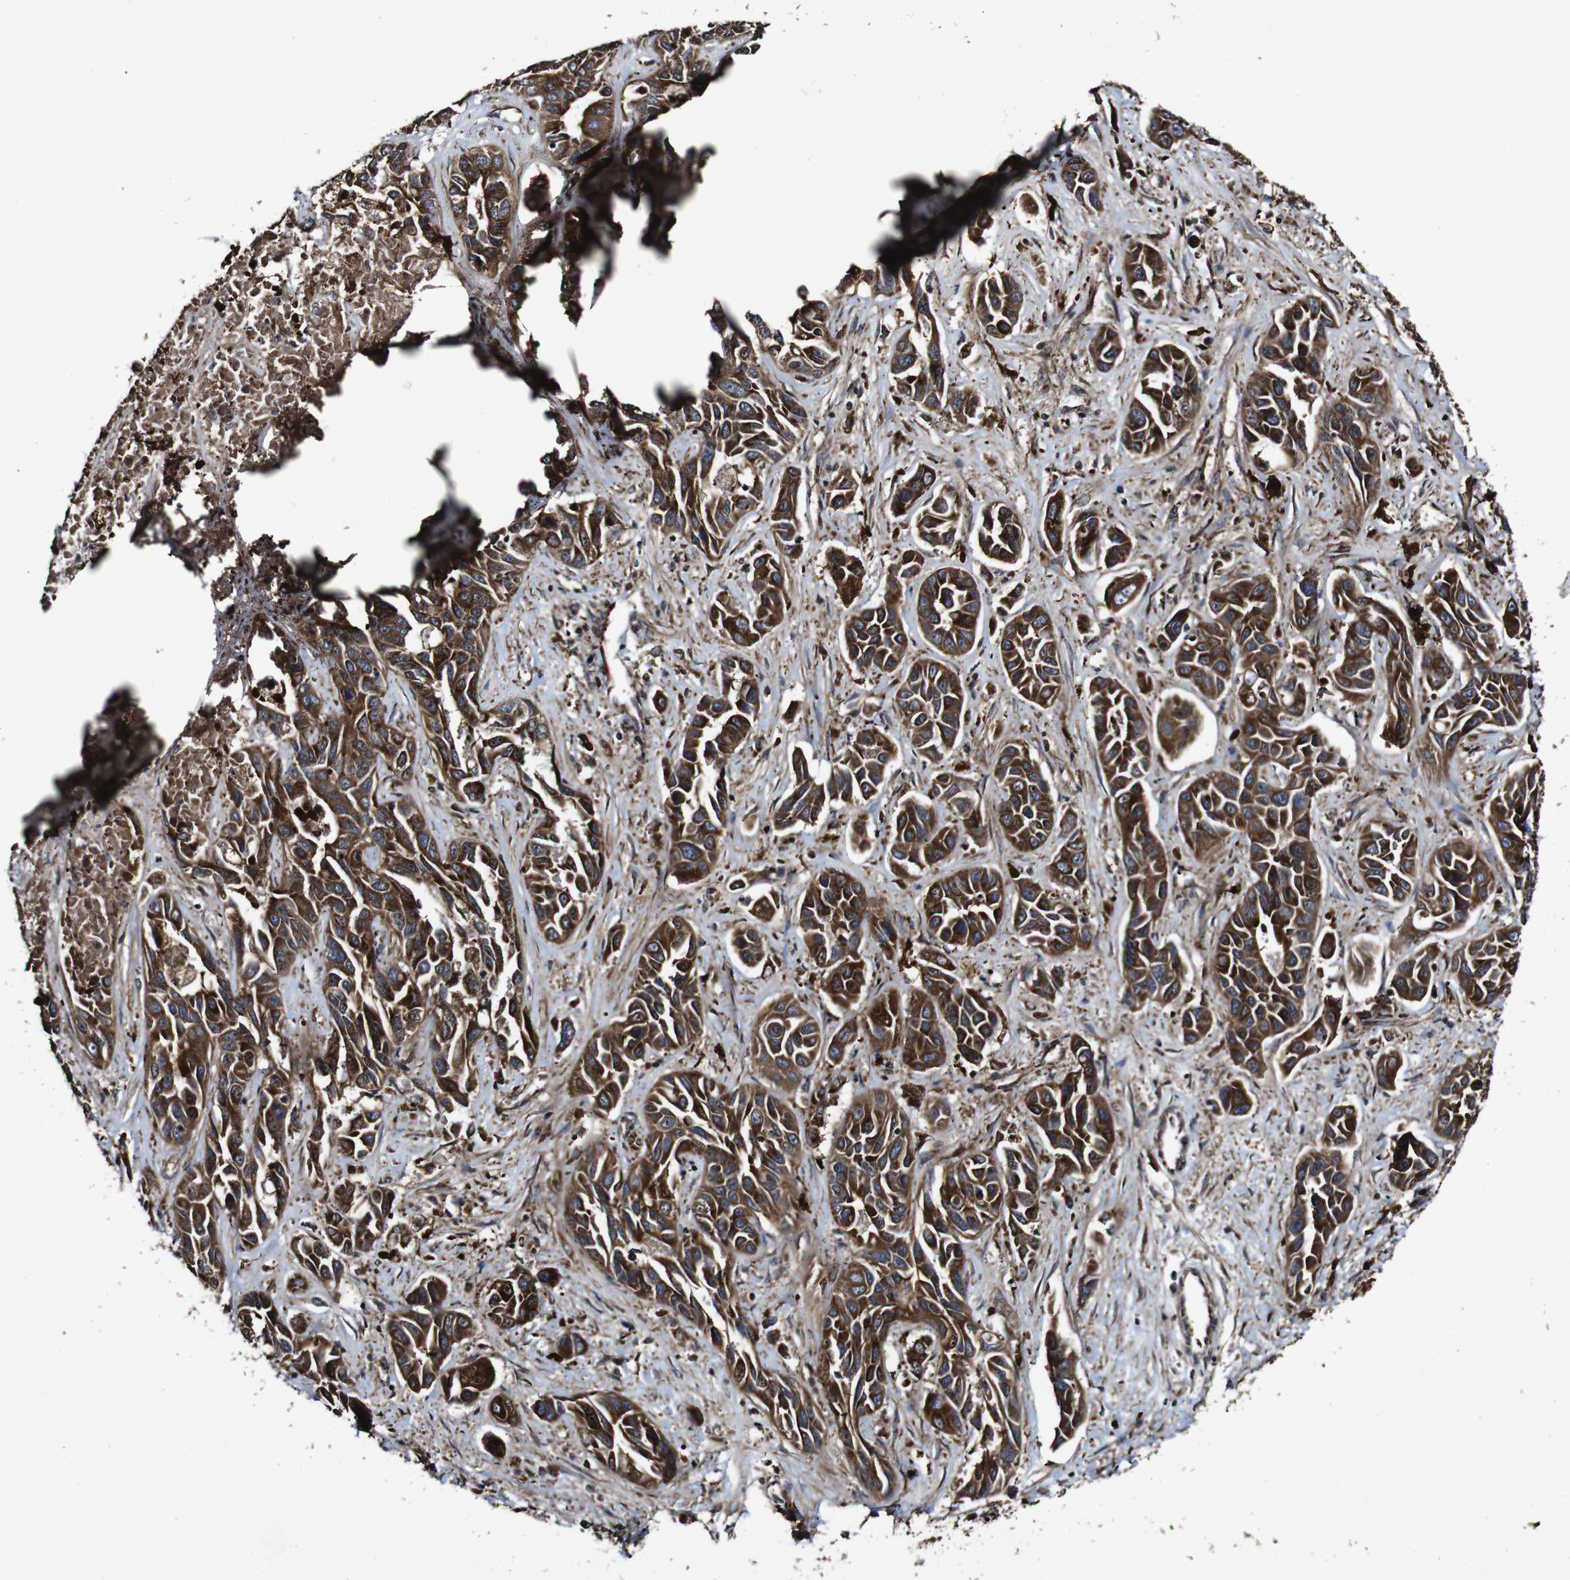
{"staining": {"intensity": "strong", "quantity": ">75%", "location": "cytoplasmic/membranous"}, "tissue": "liver cancer", "cell_type": "Tumor cells", "image_type": "cancer", "snomed": [{"axis": "morphology", "description": "Cholangiocarcinoma"}, {"axis": "topography", "description": "Liver"}], "caption": "Protein analysis of liver cancer (cholangiocarcinoma) tissue exhibits strong cytoplasmic/membranous positivity in approximately >75% of tumor cells. The staining was performed using DAB to visualize the protein expression in brown, while the nuclei were stained in blue with hematoxylin (Magnification: 20x).", "gene": "BTN3A3", "patient": {"sex": "female", "age": 52}}